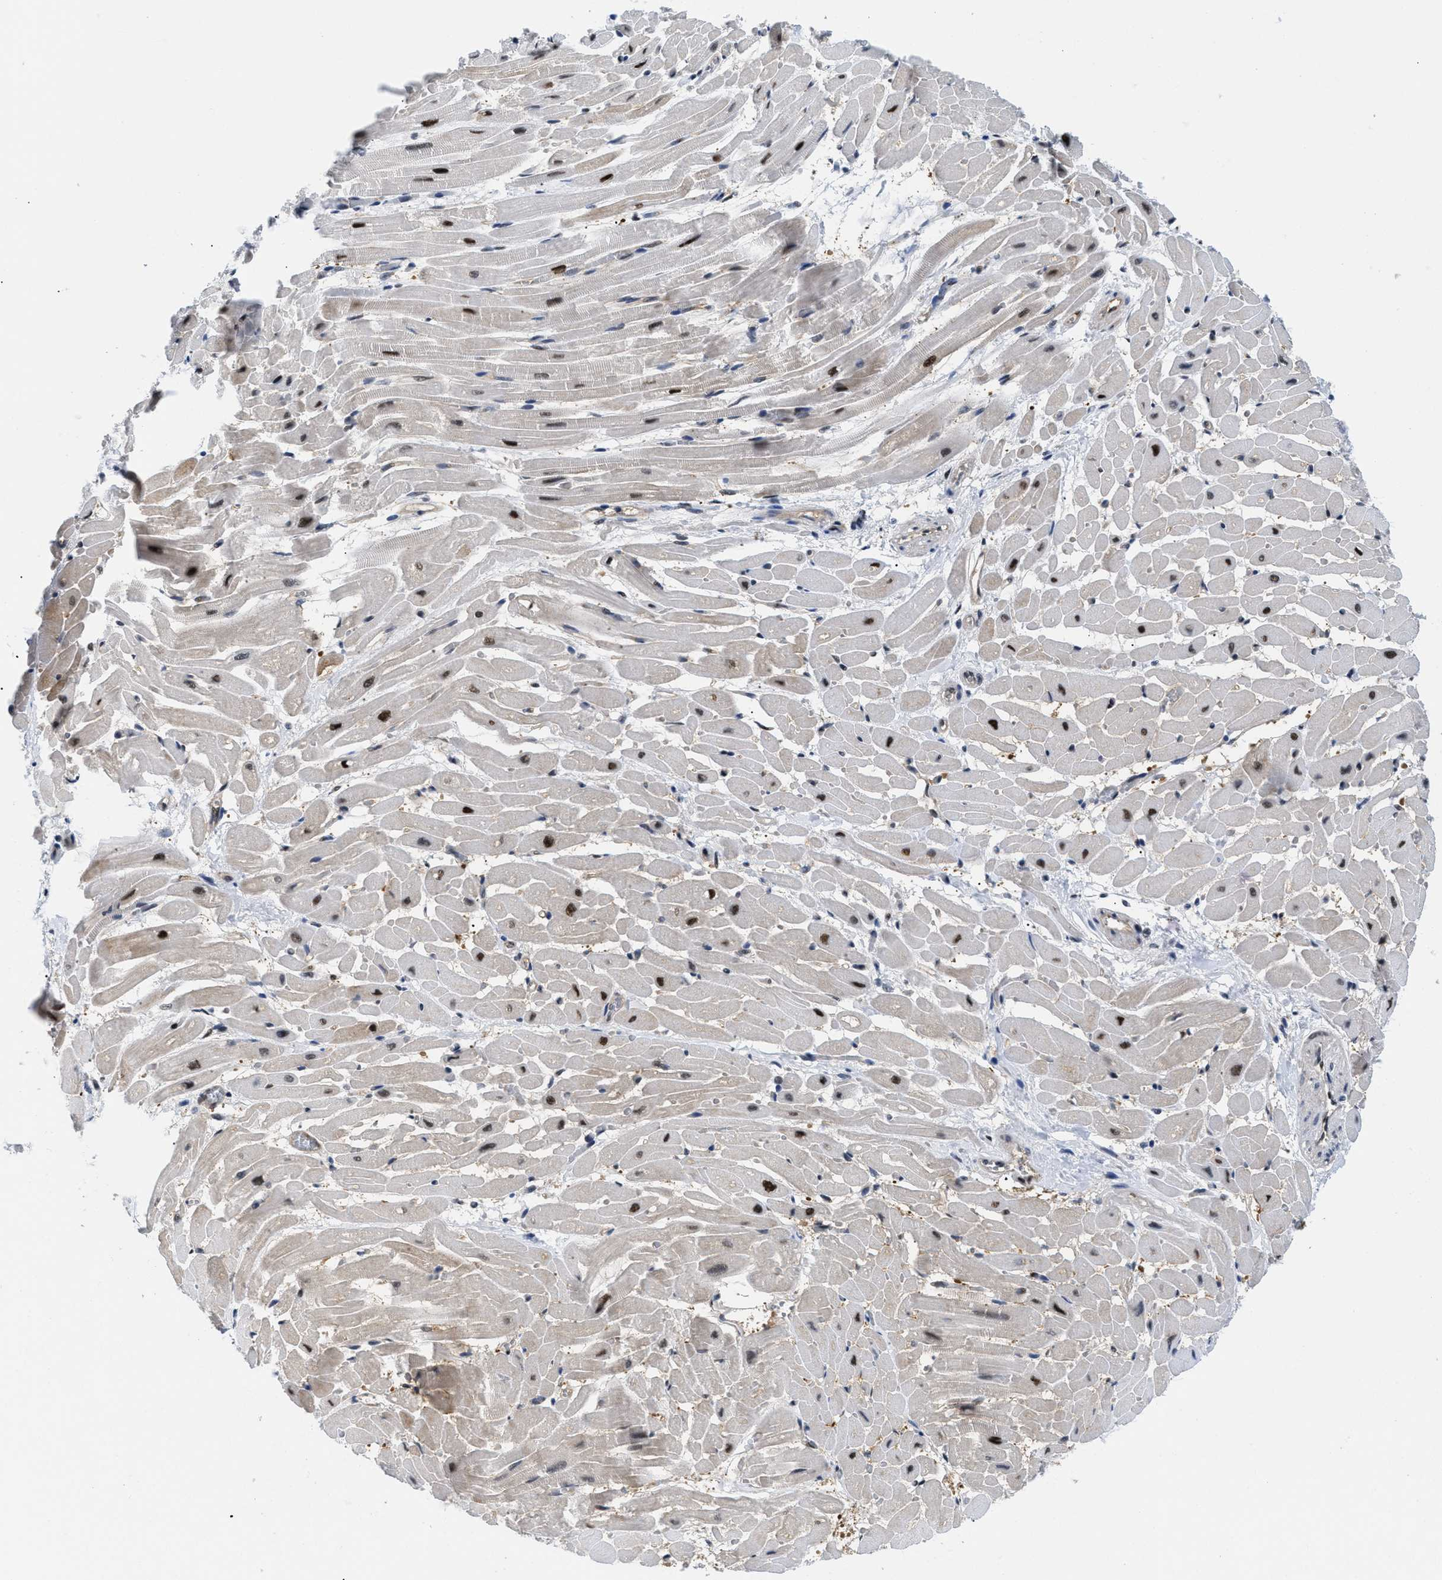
{"staining": {"intensity": "strong", "quantity": ">75%", "location": "nuclear"}, "tissue": "heart muscle", "cell_type": "Cardiomyocytes", "image_type": "normal", "snomed": [{"axis": "morphology", "description": "Normal tissue, NOS"}, {"axis": "topography", "description": "Heart"}], "caption": "Heart muscle stained with DAB (3,3'-diaminobenzidine) IHC reveals high levels of strong nuclear expression in about >75% of cardiomyocytes.", "gene": "SLC29A2", "patient": {"sex": "male", "age": 45}}